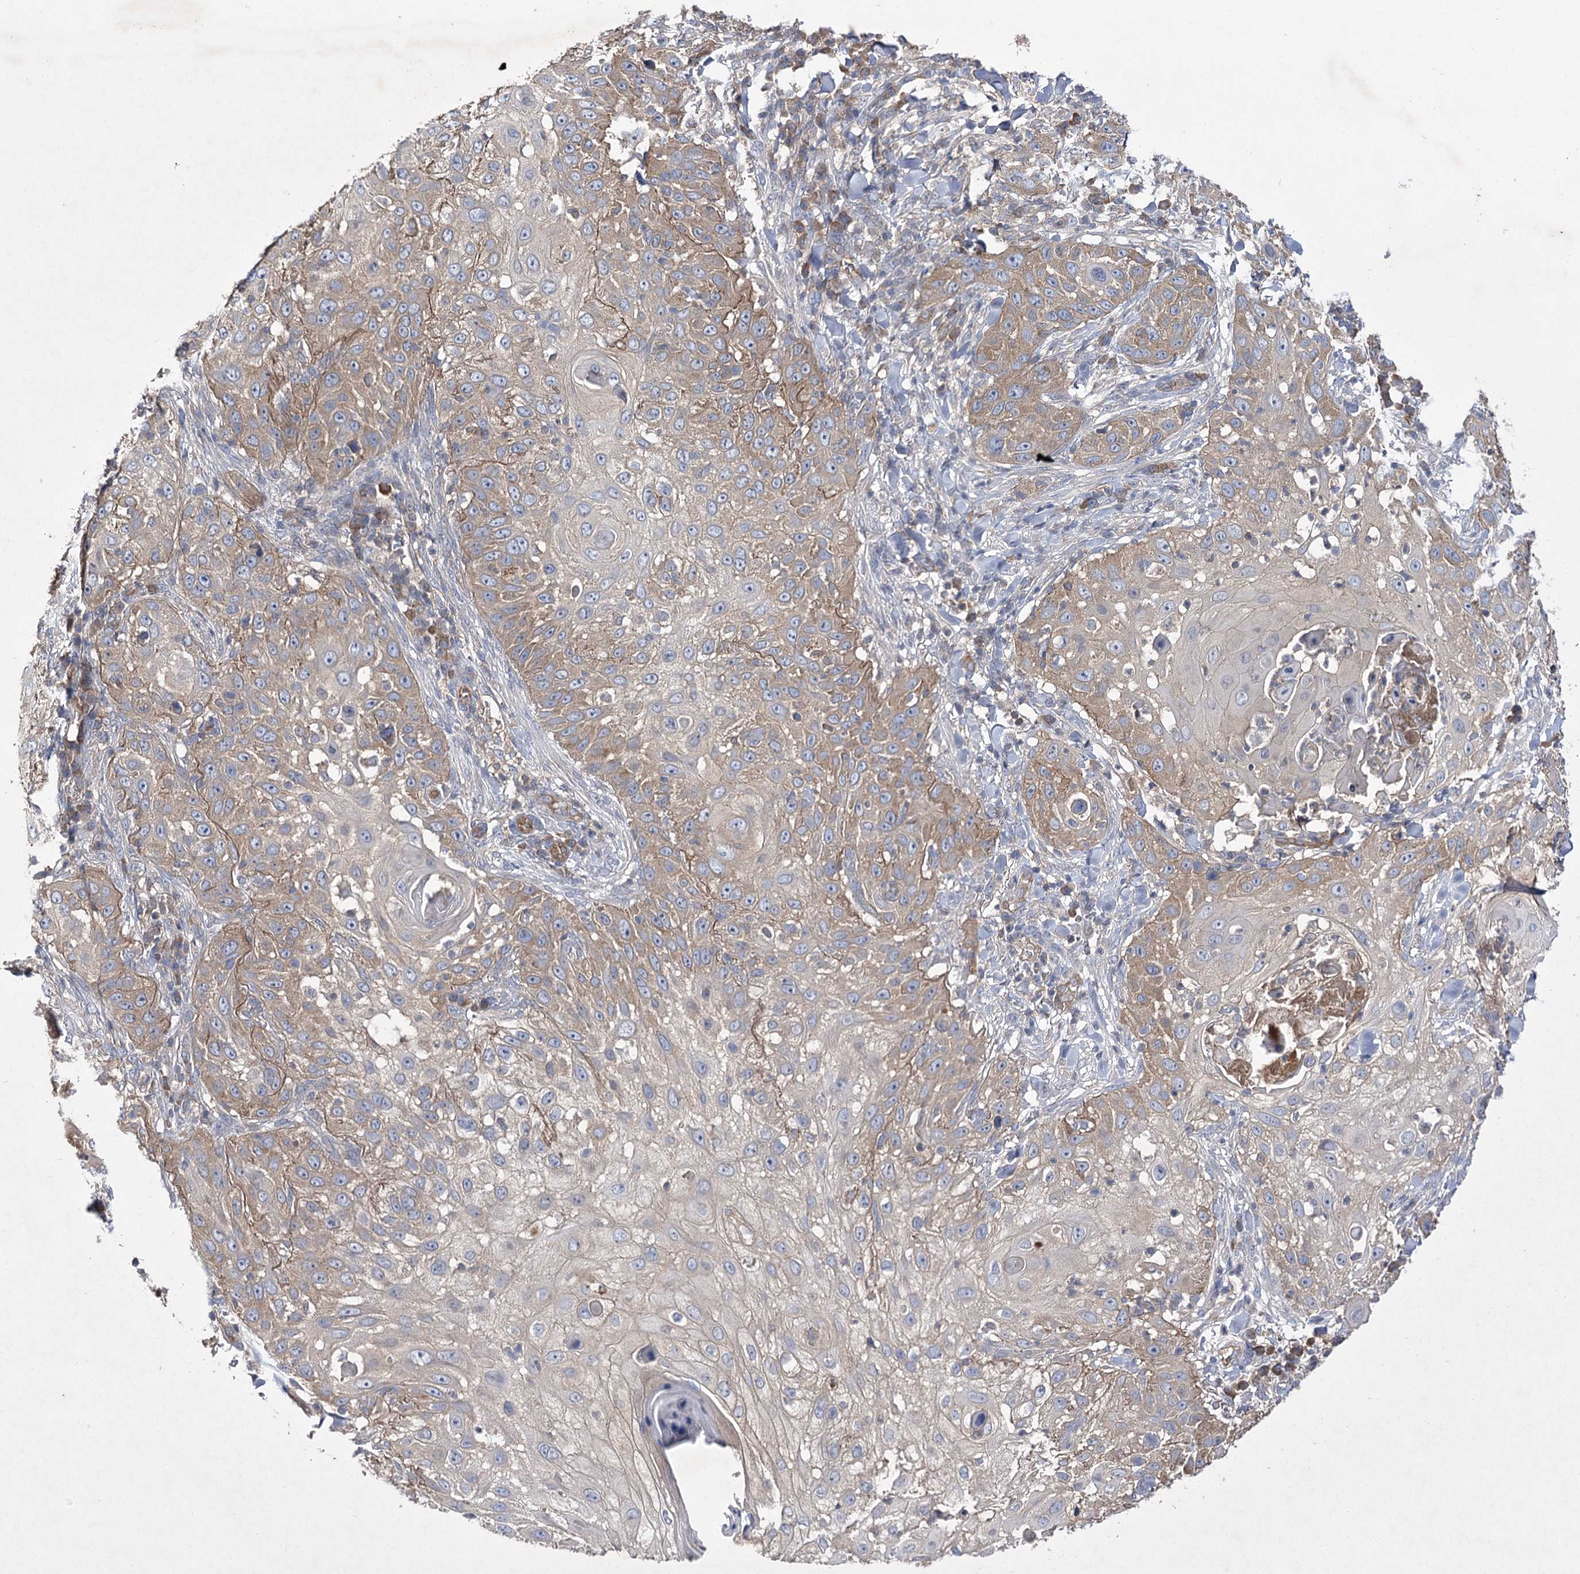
{"staining": {"intensity": "moderate", "quantity": "<25%", "location": "cytoplasmic/membranous"}, "tissue": "skin cancer", "cell_type": "Tumor cells", "image_type": "cancer", "snomed": [{"axis": "morphology", "description": "Squamous cell carcinoma, NOS"}, {"axis": "topography", "description": "Skin"}], "caption": "Squamous cell carcinoma (skin) tissue displays moderate cytoplasmic/membranous expression in about <25% of tumor cells, visualized by immunohistochemistry.", "gene": "BCR", "patient": {"sex": "female", "age": 44}}